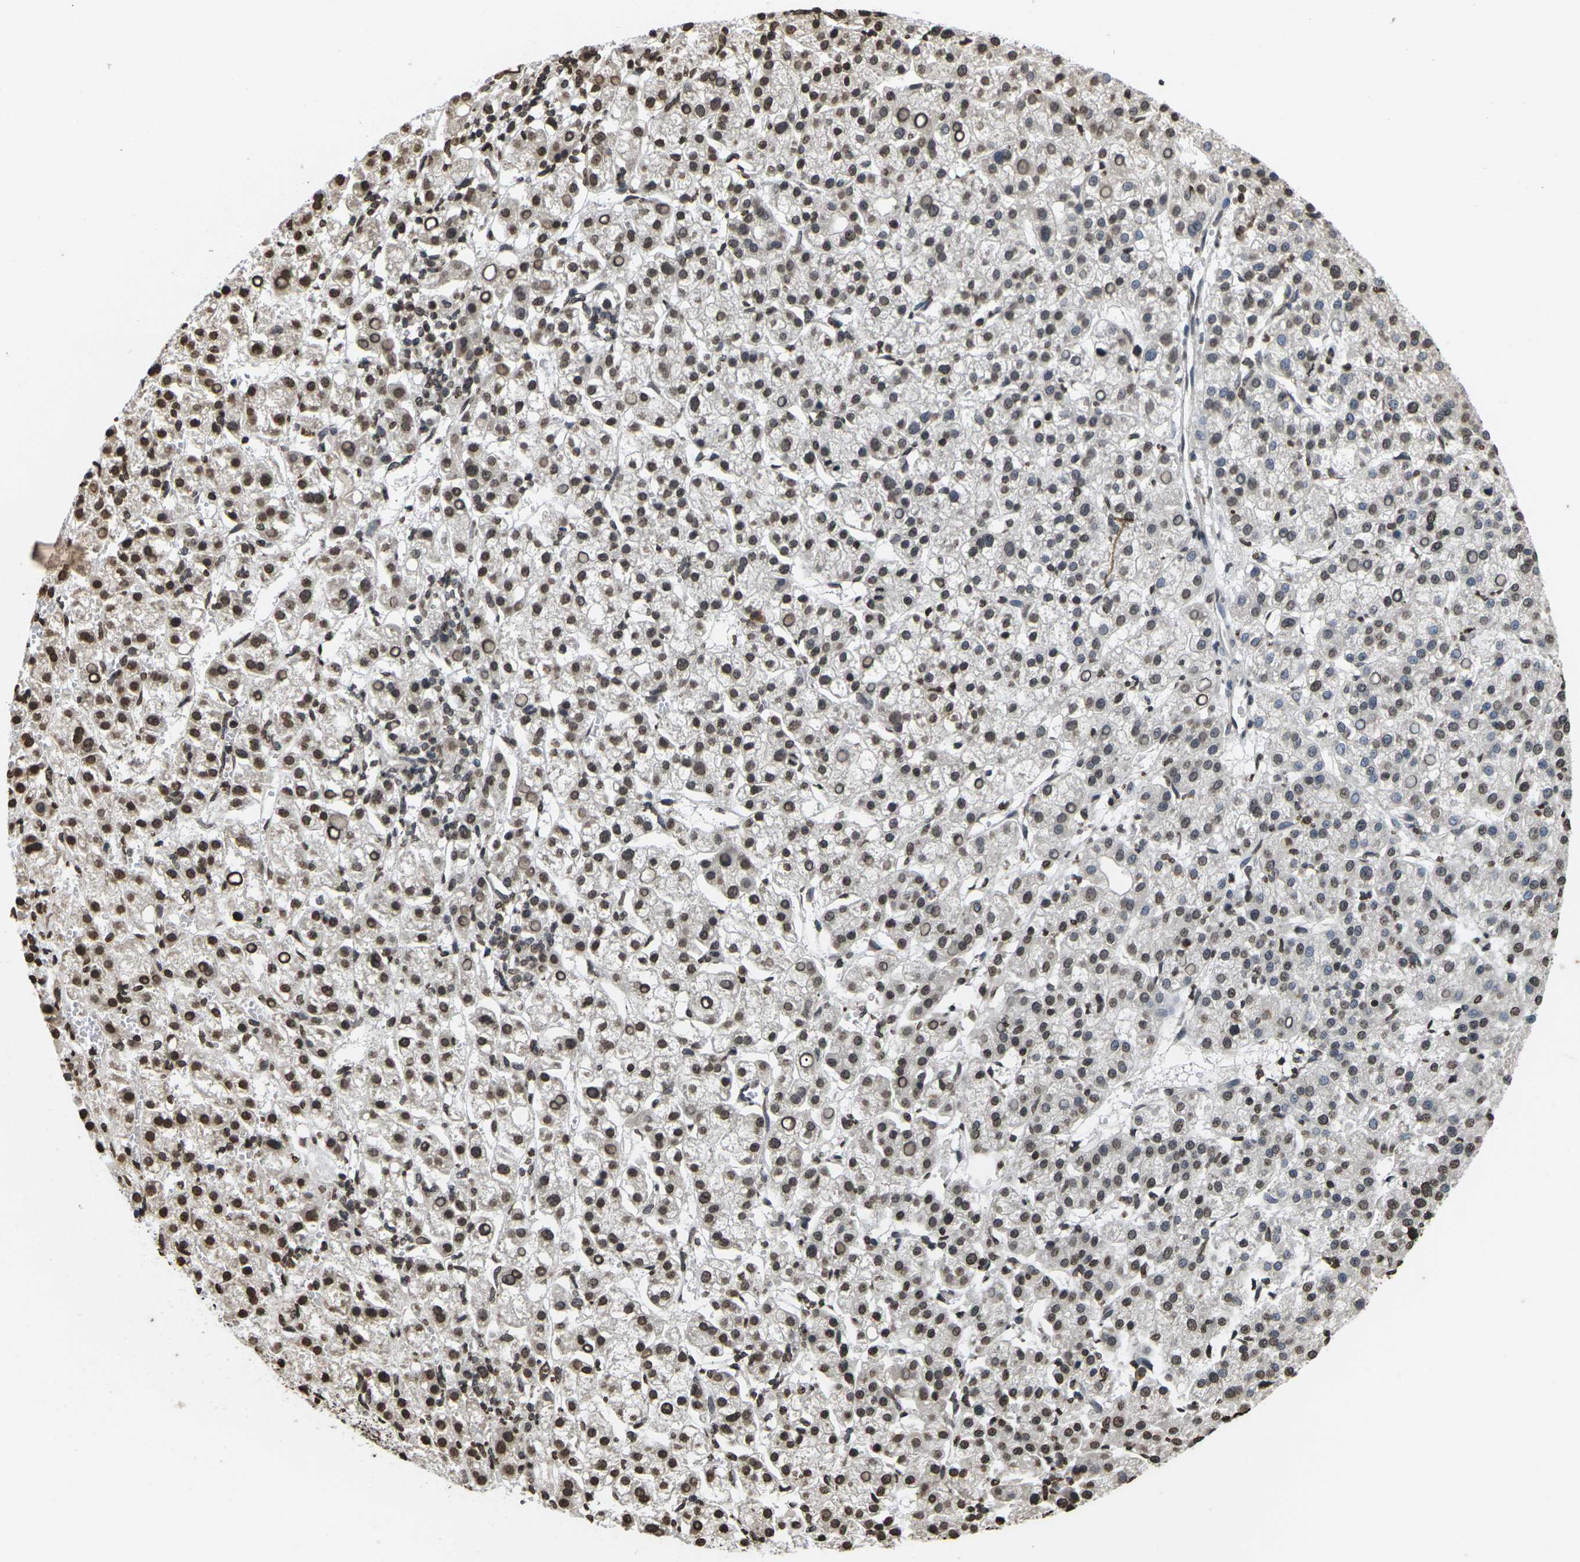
{"staining": {"intensity": "strong", "quantity": "25%-75%", "location": "nuclear"}, "tissue": "liver cancer", "cell_type": "Tumor cells", "image_type": "cancer", "snomed": [{"axis": "morphology", "description": "Carcinoma, Hepatocellular, NOS"}, {"axis": "topography", "description": "Liver"}], "caption": "Immunohistochemistry histopathology image of human liver hepatocellular carcinoma stained for a protein (brown), which displays high levels of strong nuclear staining in approximately 25%-75% of tumor cells.", "gene": "EMSY", "patient": {"sex": "female", "age": 58}}